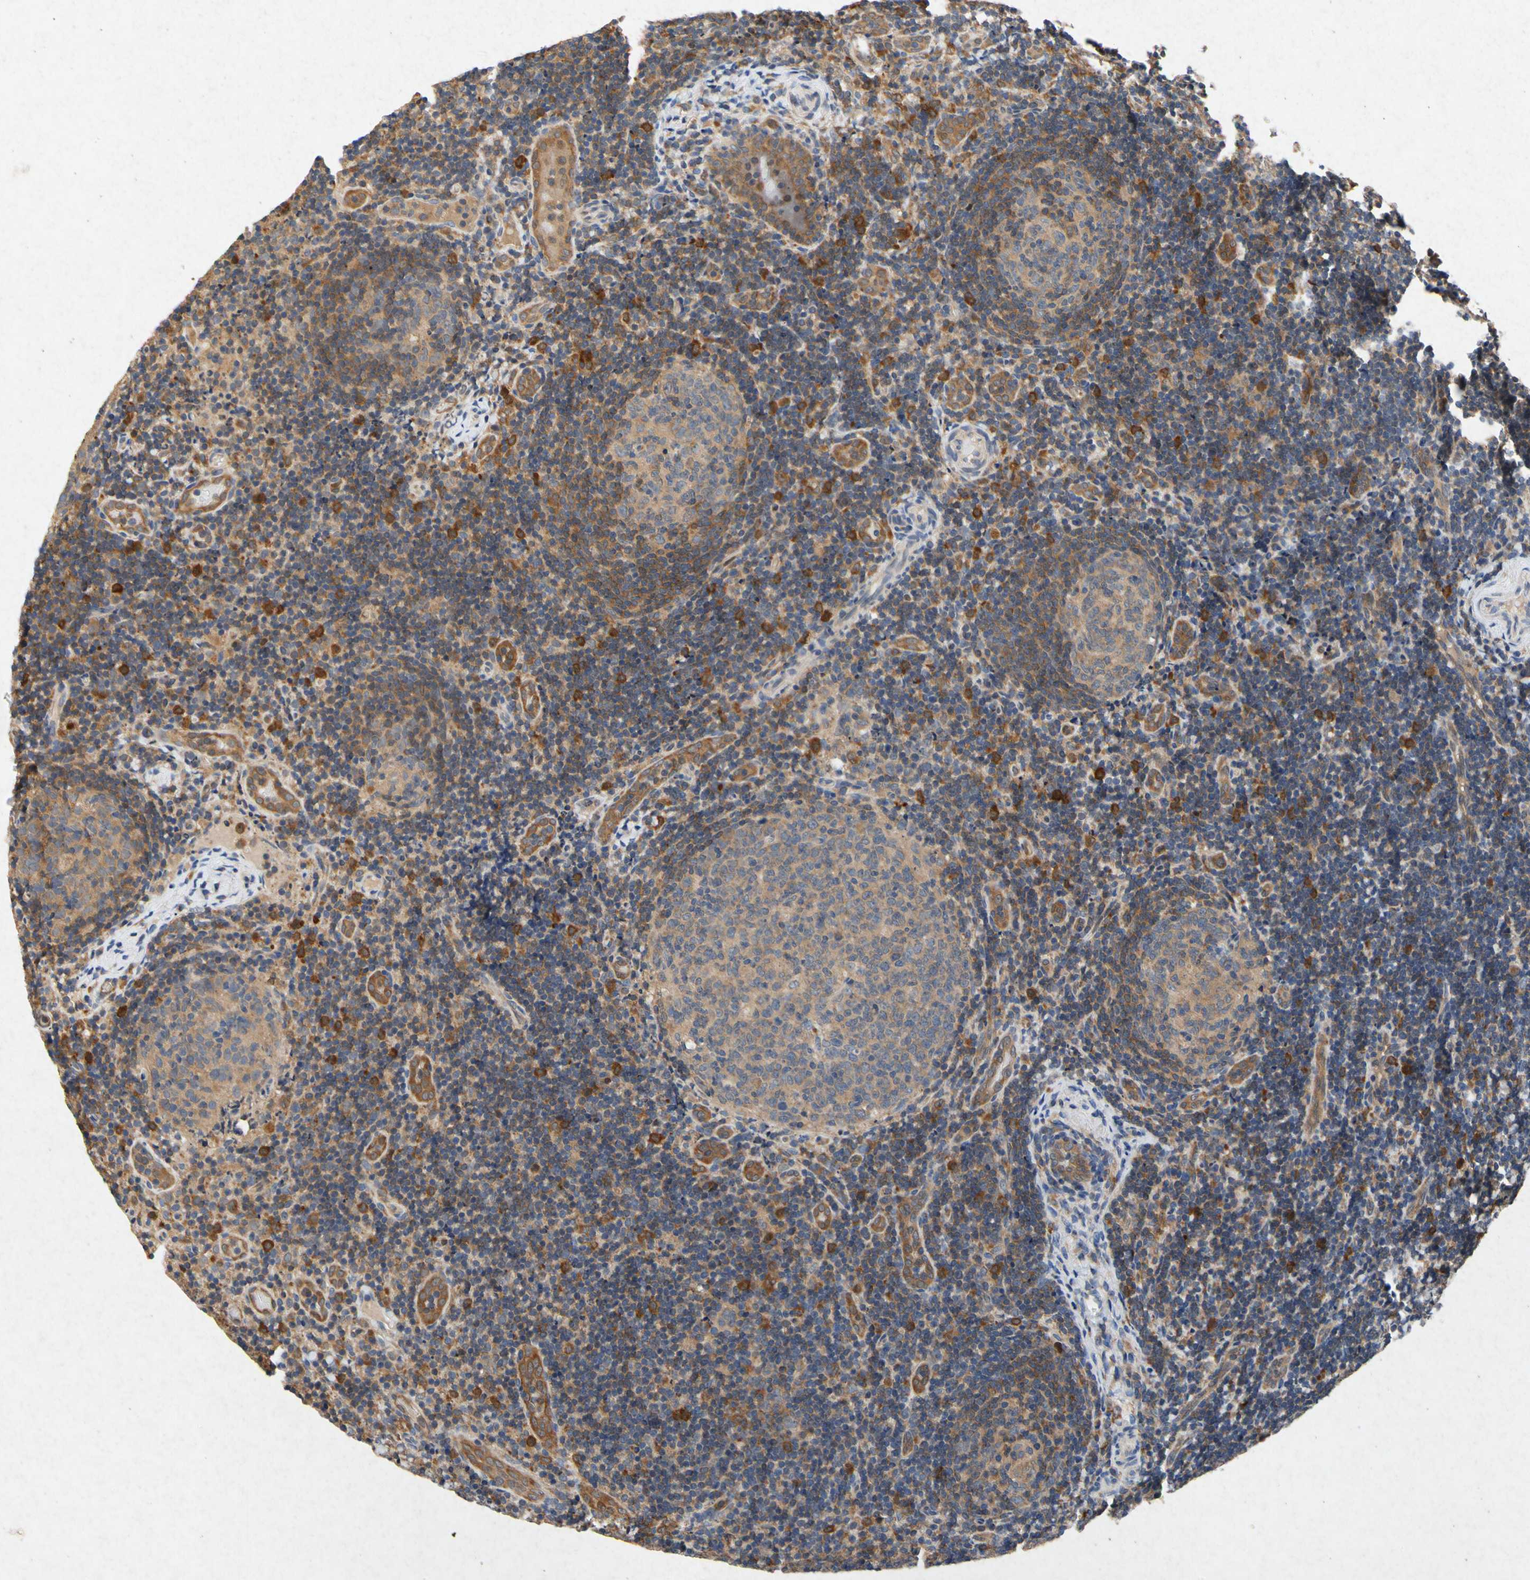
{"staining": {"intensity": "moderate", "quantity": ">75%", "location": "cytoplasmic/membranous"}, "tissue": "lymph node", "cell_type": "Germinal center cells", "image_type": "normal", "snomed": [{"axis": "morphology", "description": "Normal tissue, NOS"}, {"axis": "topography", "description": "Lymph node"}], "caption": "Lymph node stained with a brown dye demonstrates moderate cytoplasmic/membranous positive expression in about >75% of germinal center cells.", "gene": "RPS6KA1", "patient": {"sex": "female", "age": 14}}